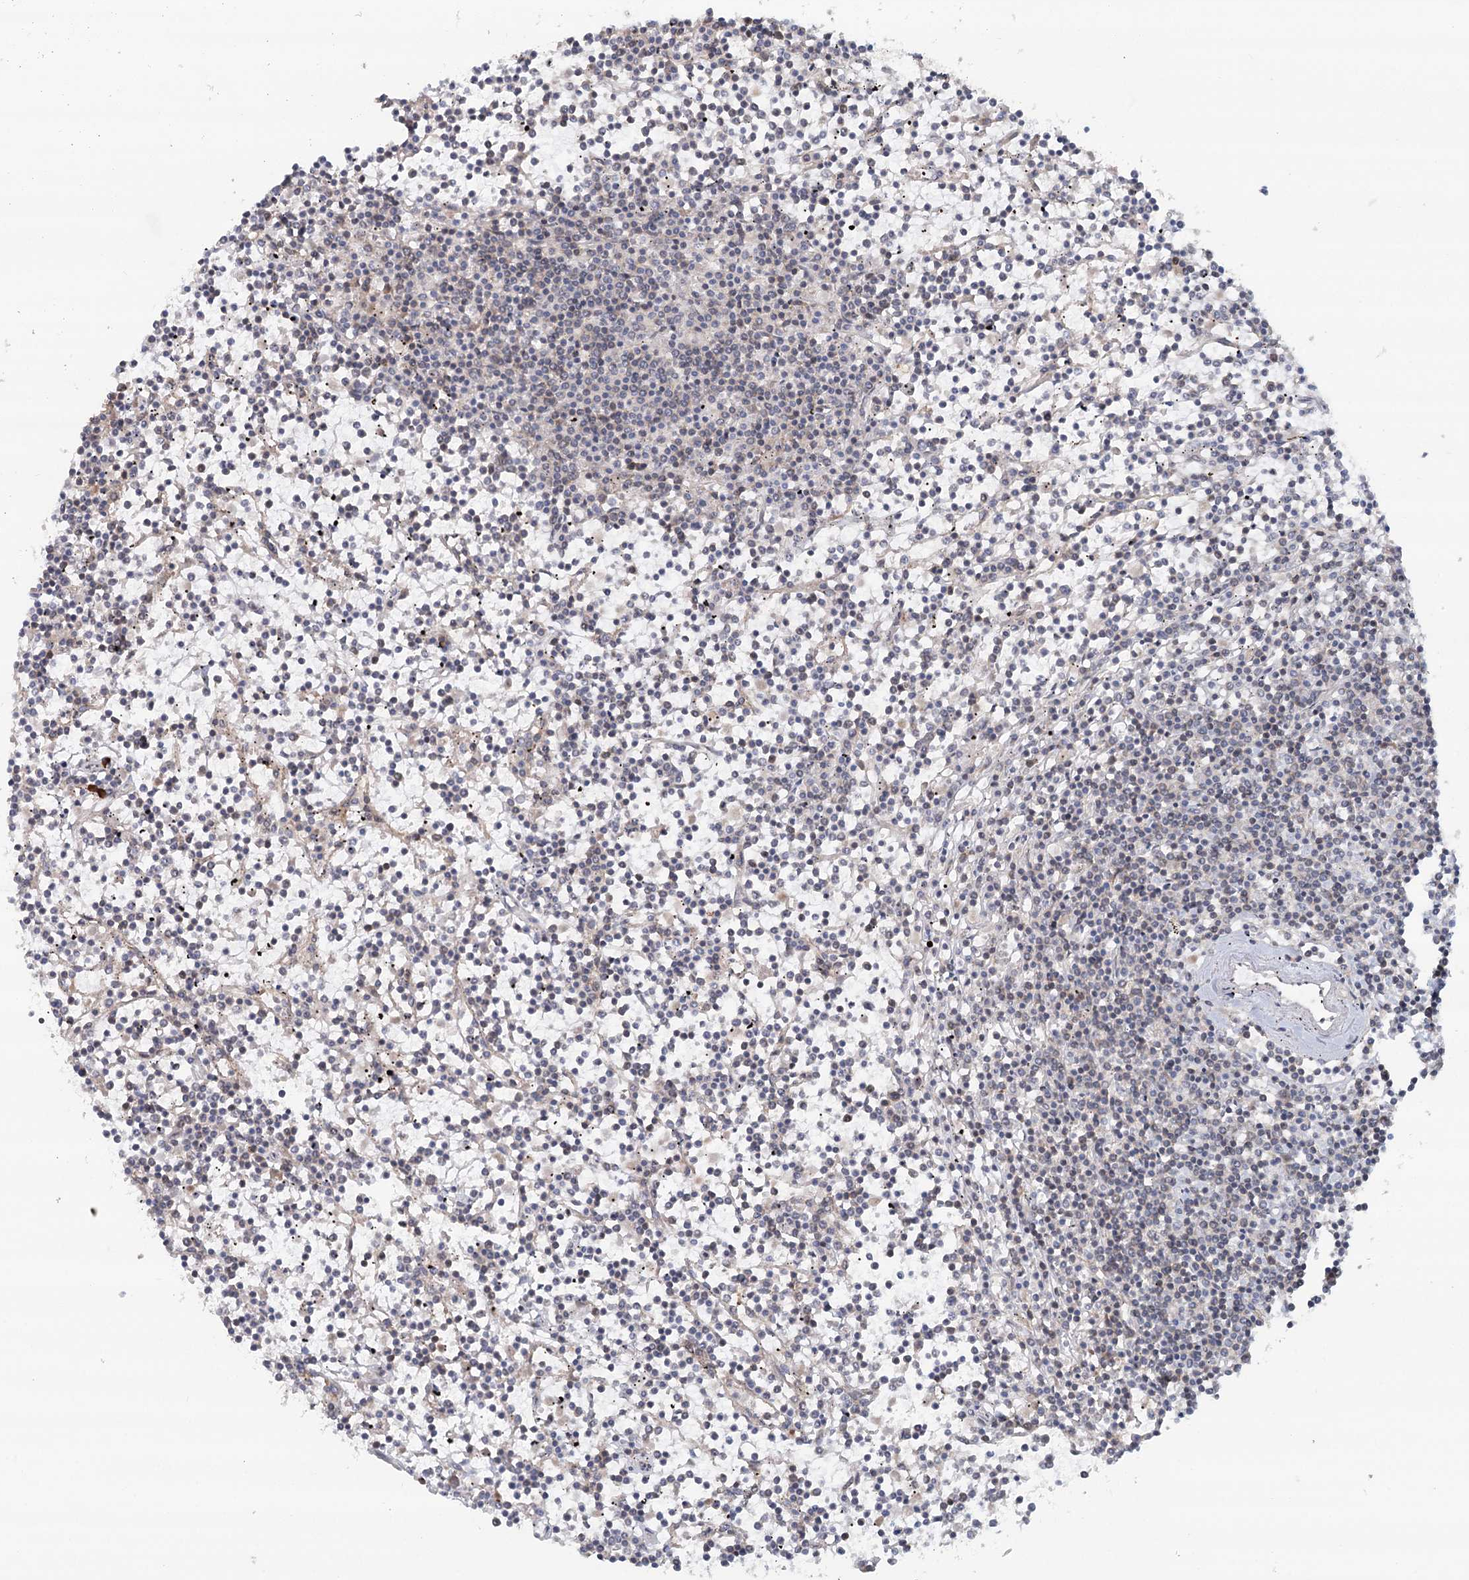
{"staining": {"intensity": "negative", "quantity": "none", "location": "none"}, "tissue": "lymphoma", "cell_type": "Tumor cells", "image_type": "cancer", "snomed": [{"axis": "morphology", "description": "Malignant lymphoma, non-Hodgkin's type, Low grade"}, {"axis": "topography", "description": "Spleen"}], "caption": "The micrograph reveals no staining of tumor cells in lymphoma.", "gene": "GPALPP1", "patient": {"sex": "female", "age": 19}}